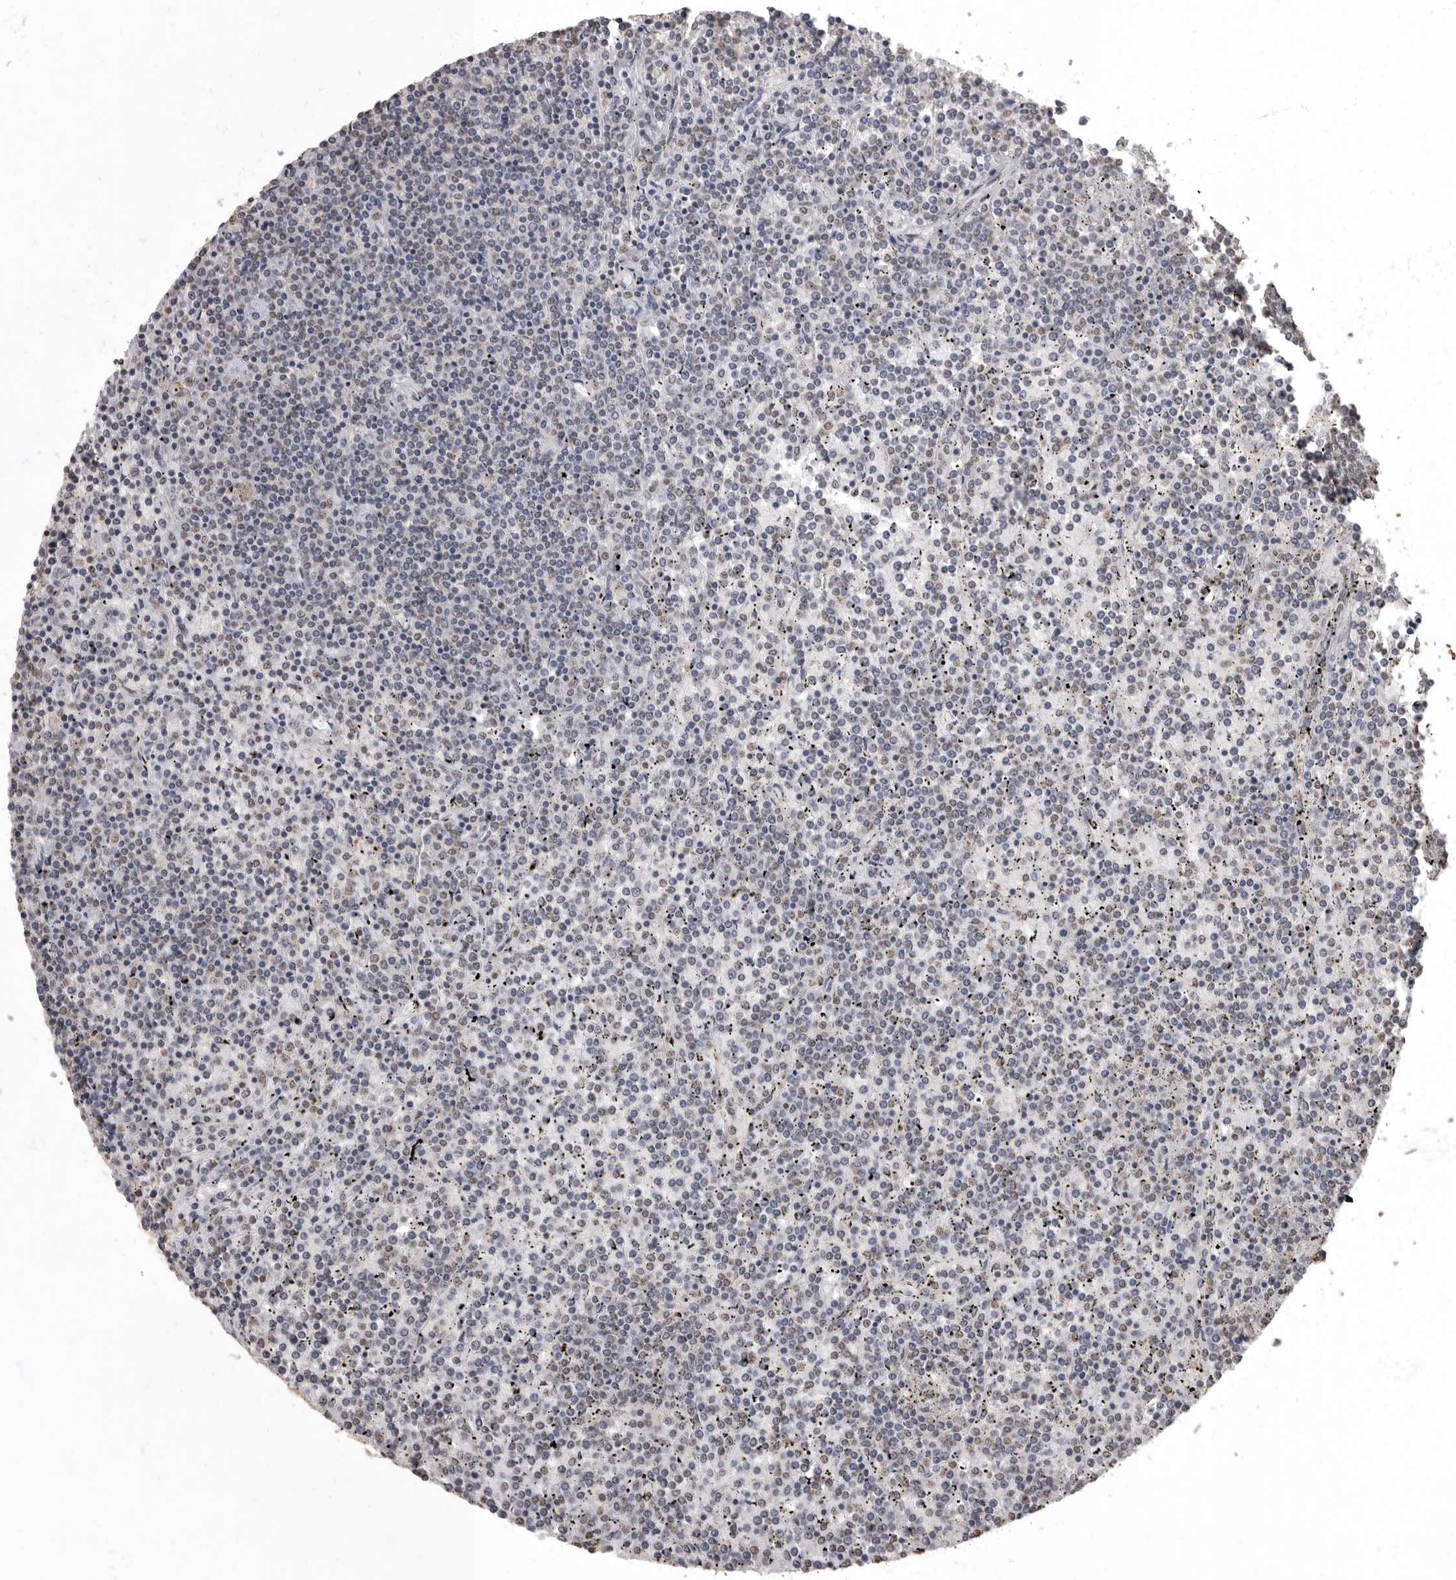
{"staining": {"intensity": "negative", "quantity": "none", "location": "none"}, "tissue": "lymphoma", "cell_type": "Tumor cells", "image_type": "cancer", "snomed": [{"axis": "morphology", "description": "Malignant lymphoma, non-Hodgkin's type, Low grade"}, {"axis": "topography", "description": "Spleen"}], "caption": "Low-grade malignant lymphoma, non-Hodgkin's type was stained to show a protein in brown. There is no significant staining in tumor cells.", "gene": "NBL1", "patient": {"sex": "female", "age": 19}}